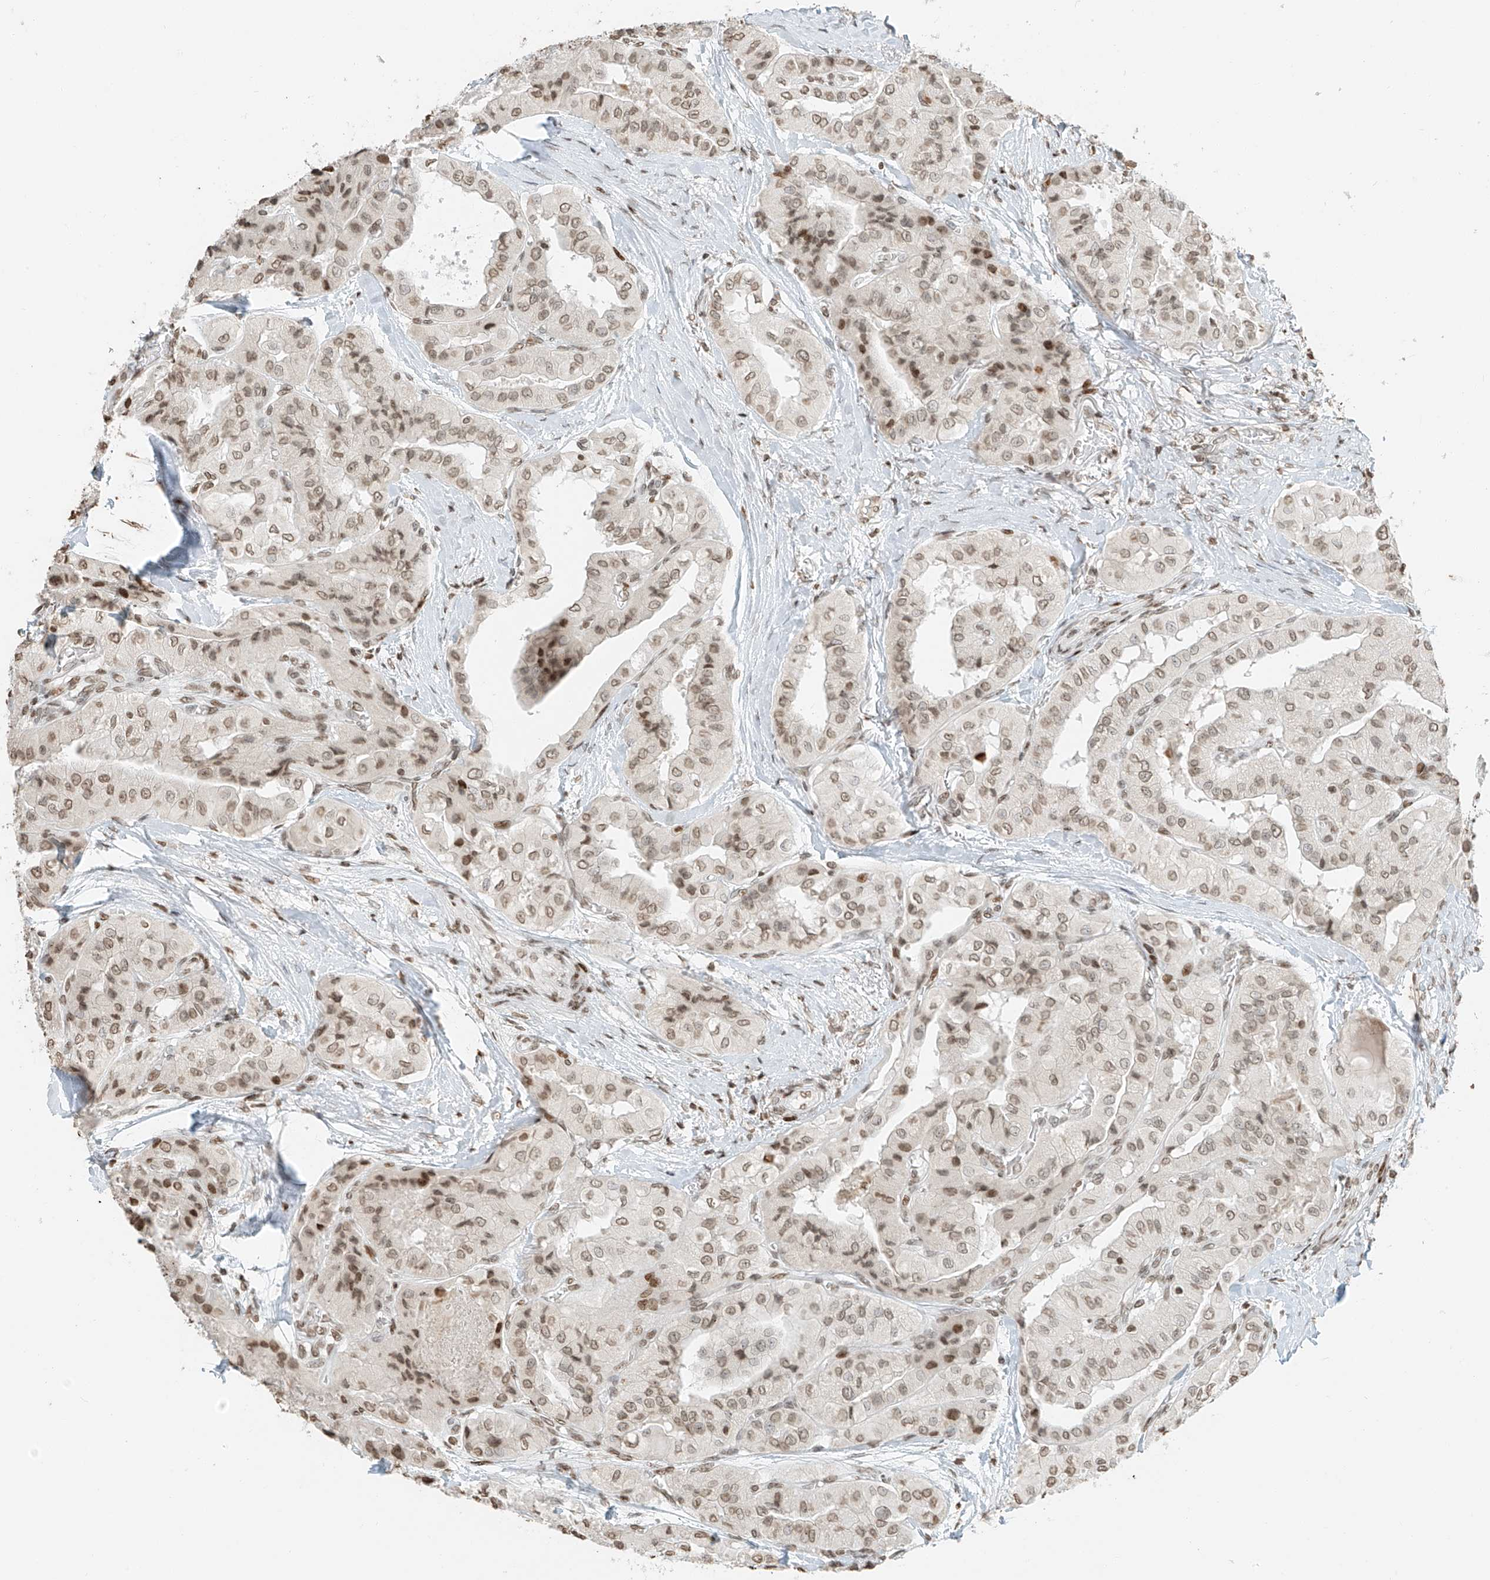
{"staining": {"intensity": "weak", "quantity": ">75%", "location": "nuclear"}, "tissue": "thyroid cancer", "cell_type": "Tumor cells", "image_type": "cancer", "snomed": [{"axis": "morphology", "description": "Papillary adenocarcinoma, NOS"}, {"axis": "topography", "description": "Thyroid gland"}], "caption": "Immunohistochemistry (IHC) histopathology image of human thyroid cancer (papillary adenocarcinoma) stained for a protein (brown), which demonstrates low levels of weak nuclear staining in about >75% of tumor cells.", "gene": "C17orf58", "patient": {"sex": "female", "age": 59}}